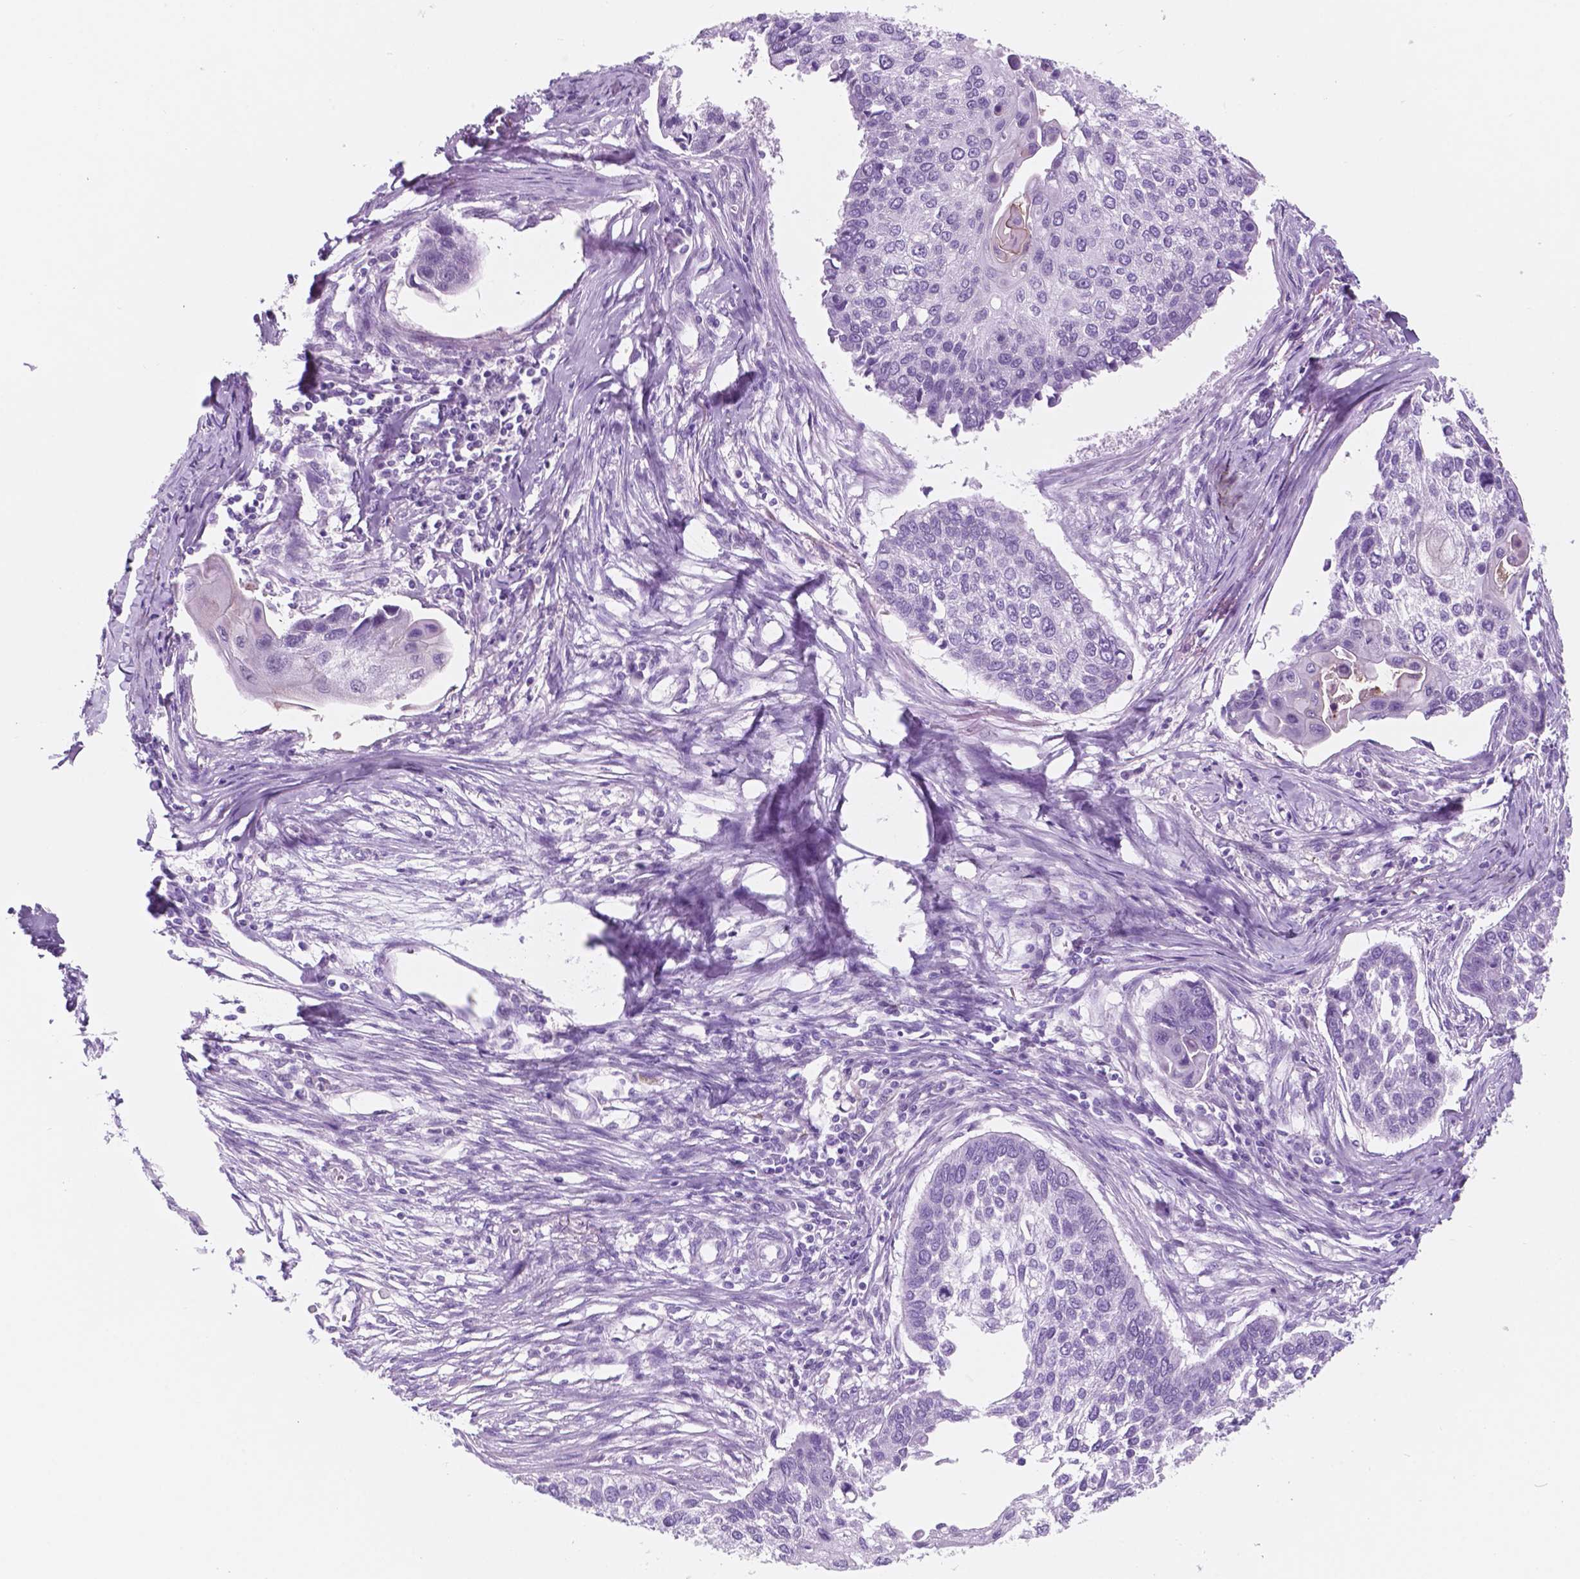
{"staining": {"intensity": "negative", "quantity": "none", "location": "none"}, "tissue": "lung cancer", "cell_type": "Tumor cells", "image_type": "cancer", "snomed": [{"axis": "morphology", "description": "Squamous cell carcinoma, NOS"}, {"axis": "morphology", "description": "Squamous cell carcinoma, metastatic, NOS"}, {"axis": "topography", "description": "Lung"}], "caption": "There is no significant staining in tumor cells of metastatic squamous cell carcinoma (lung).", "gene": "CUZD1", "patient": {"sex": "male", "age": 63}}